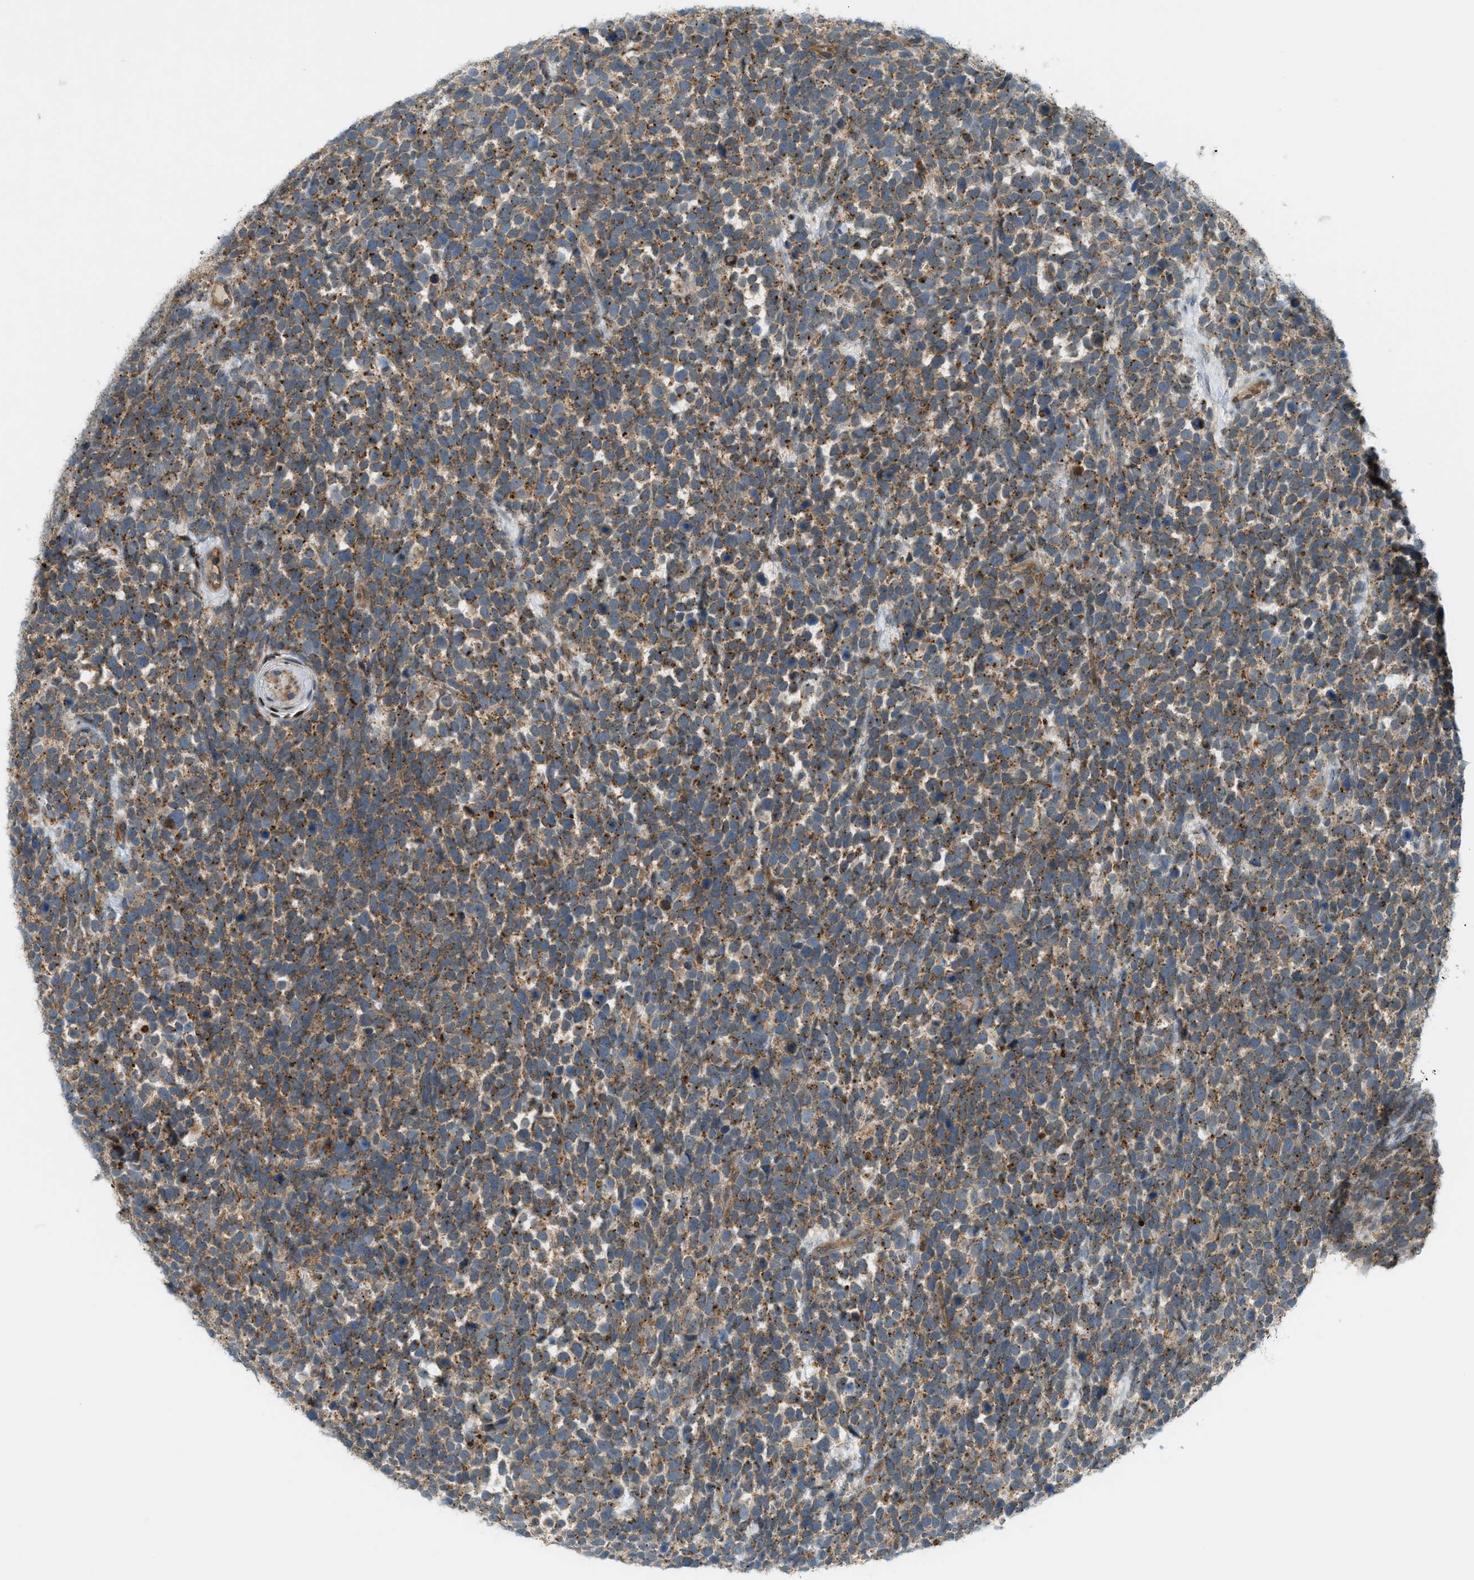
{"staining": {"intensity": "moderate", "quantity": ">75%", "location": "cytoplasmic/membranous"}, "tissue": "urothelial cancer", "cell_type": "Tumor cells", "image_type": "cancer", "snomed": [{"axis": "morphology", "description": "Urothelial carcinoma, High grade"}, {"axis": "topography", "description": "Urinary bladder"}], "caption": "Immunohistochemical staining of urothelial cancer exhibits moderate cytoplasmic/membranous protein positivity in about >75% of tumor cells. (Brightfield microscopy of DAB IHC at high magnification).", "gene": "GRK6", "patient": {"sex": "female", "age": 82}}